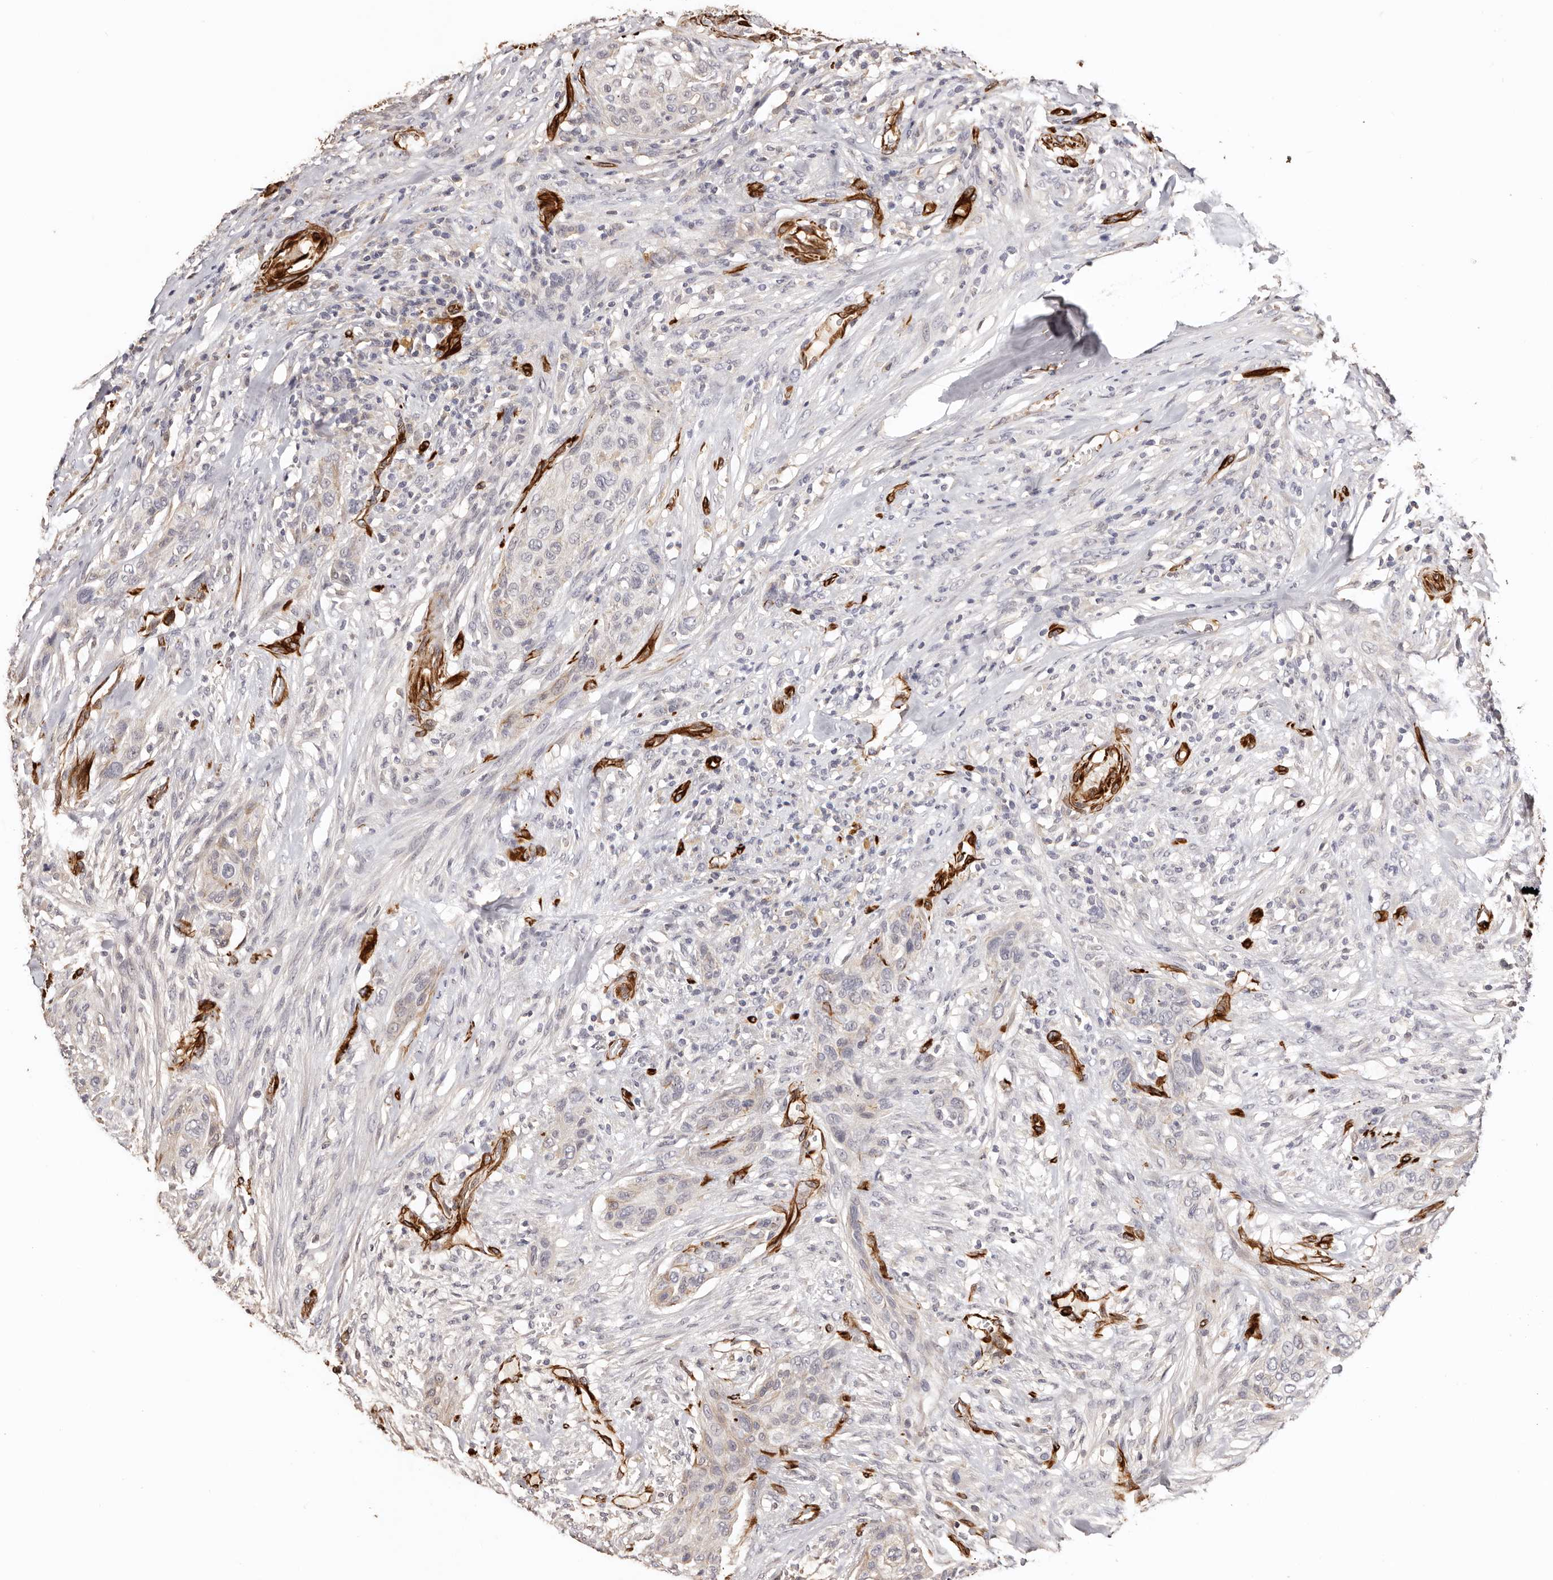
{"staining": {"intensity": "negative", "quantity": "none", "location": "none"}, "tissue": "urothelial cancer", "cell_type": "Tumor cells", "image_type": "cancer", "snomed": [{"axis": "morphology", "description": "Urothelial carcinoma, High grade"}, {"axis": "topography", "description": "Urinary bladder"}], "caption": "Immunohistochemistry (IHC) photomicrograph of neoplastic tissue: human high-grade urothelial carcinoma stained with DAB exhibits no significant protein positivity in tumor cells. (DAB (3,3'-diaminobenzidine) IHC visualized using brightfield microscopy, high magnification).", "gene": "ZNF557", "patient": {"sex": "male", "age": 35}}